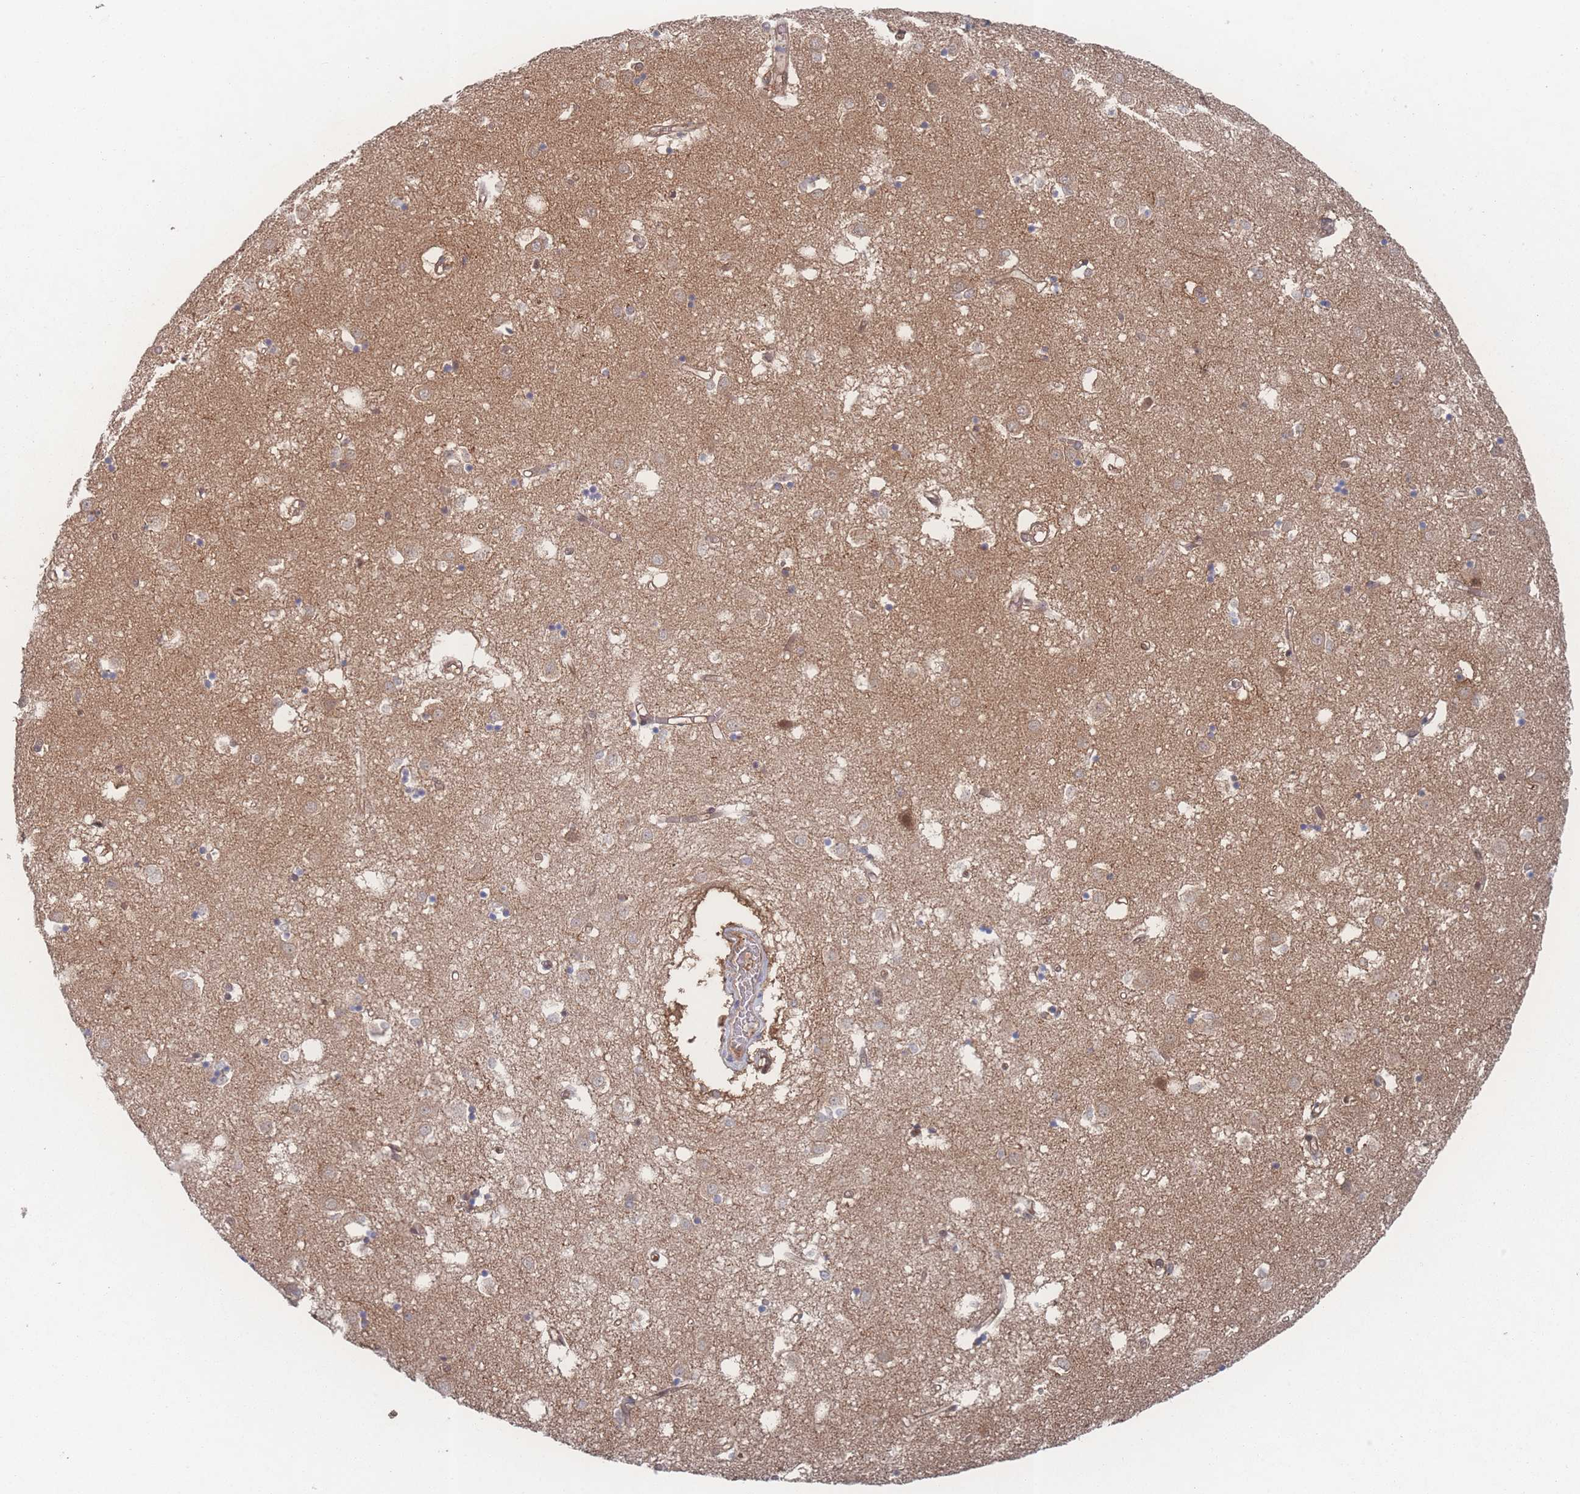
{"staining": {"intensity": "moderate", "quantity": "<25%", "location": "cytoplasmic/membranous,nuclear"}, "tissue": "caudate", "cell_type": "Glial cells", "image_type": "normal", "snomed": [{"axis": "morphology", "description": "Normal tissue, NOS"}, {"axis": "topography", "description": "Lateral ventricle wall"}], "caption": "Normal caudate was stained to show a protein in brown. There is low levels of moderate cytoplasmic/membranous,nuclear staining in about <25% of glial cells. The staining was performed using DAB (3,3'-diaminobenzidine) to visualize the protein expression in brown, while the nuclei were stained in blue with hematoxylin (Magnification: 20x).", "gene": "PSMA1", "patient": {"sex": "male", "age": 70}}